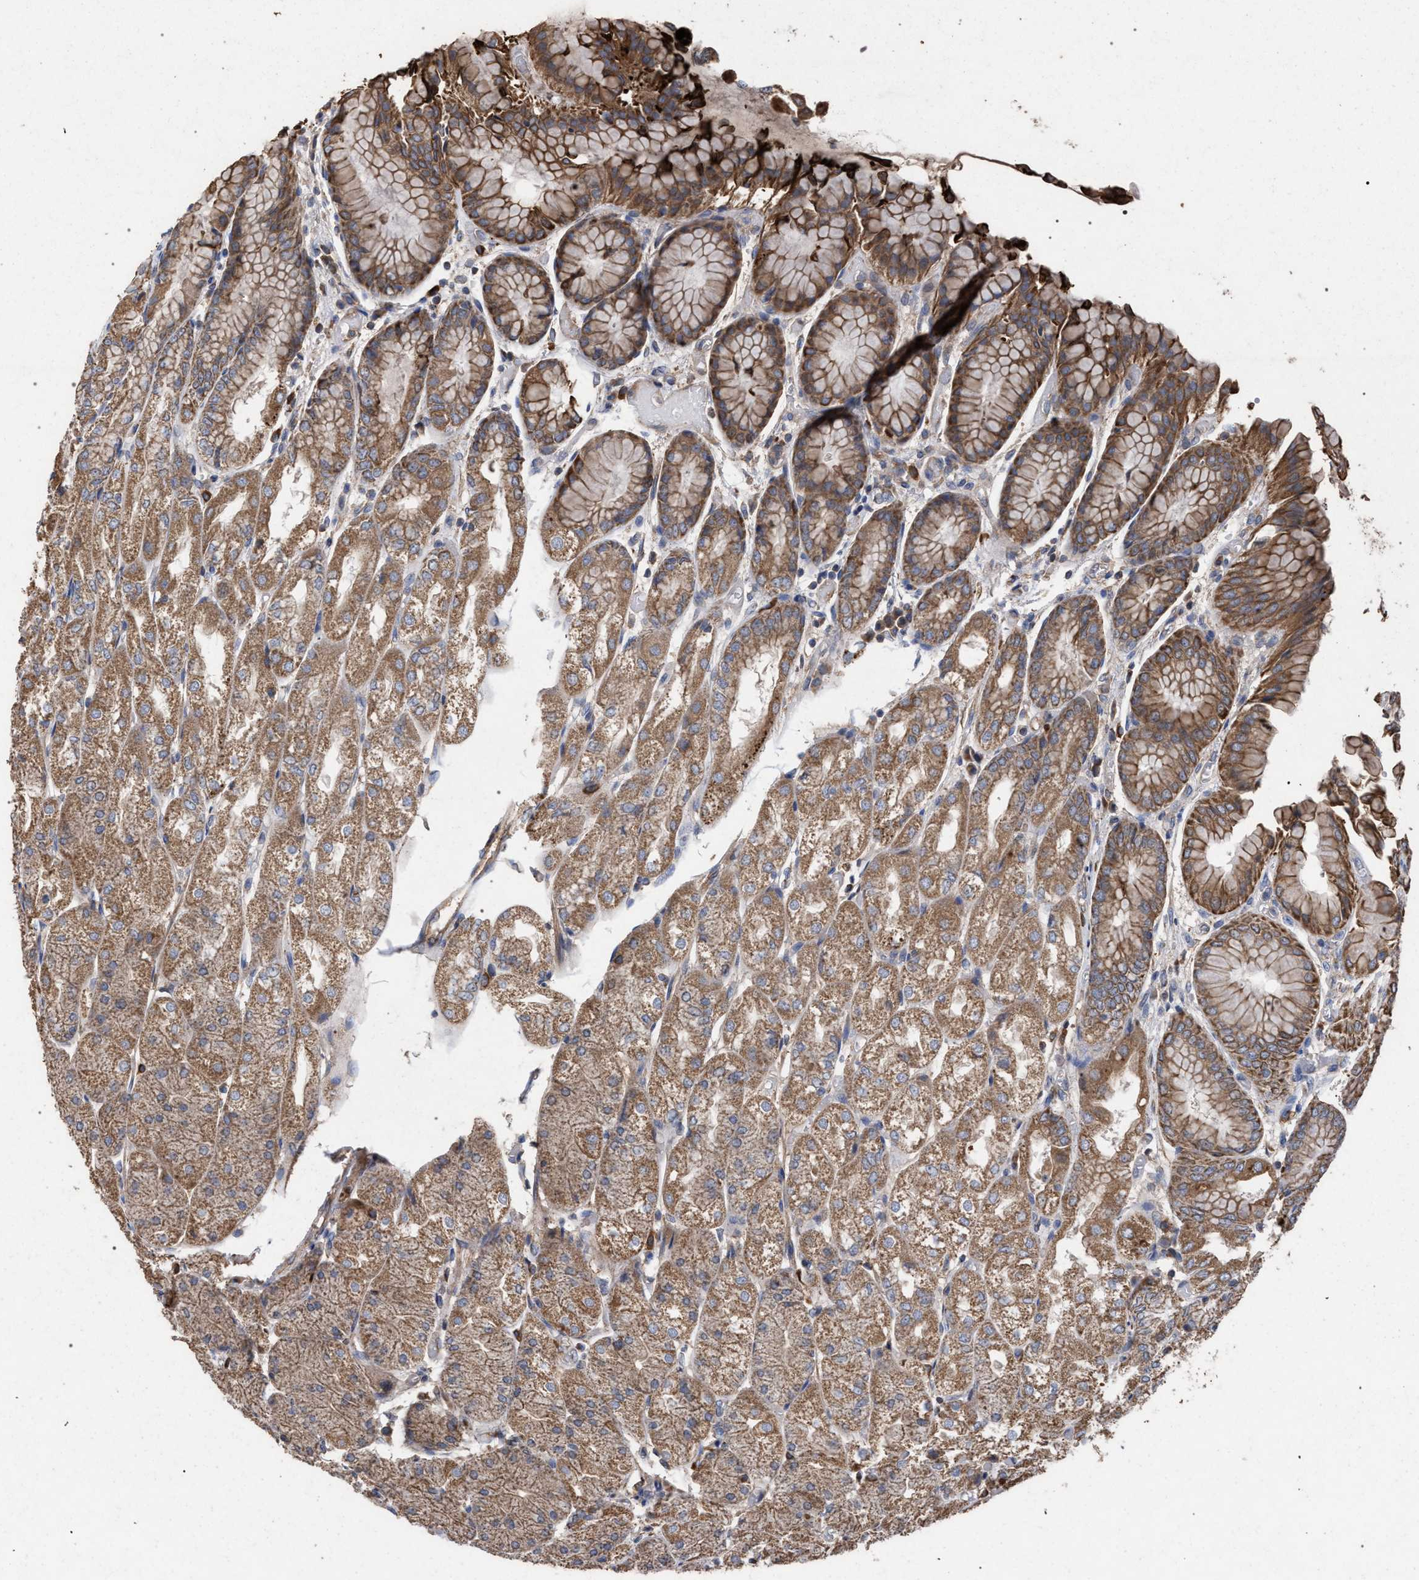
{"staining": {"intensity": "moderate", "quantity": ">75%", "location": "cytoplasmic/membranous"}, "tissue": "stomach", "cell_type": "Glandular cells", "image_type": "normal", "snomed": [{"axis": "morphology", "description": "Normal tissue, NOS"}, {"axis": "topography", "description": "Stomach, upper"}], "caption": "Protein expression analysis of normal human stomach reveals moderate cytoplasmic/membranous staining in about >75% of glandular cells. (Stains: DAB (3,3'-diaminobenzidine) in brown, nuclei in blue, Microscopy: brightfield microscopy at high magnification).", "gene": "BCL2L12", "patient": {"sex": "male", "age": 72}}